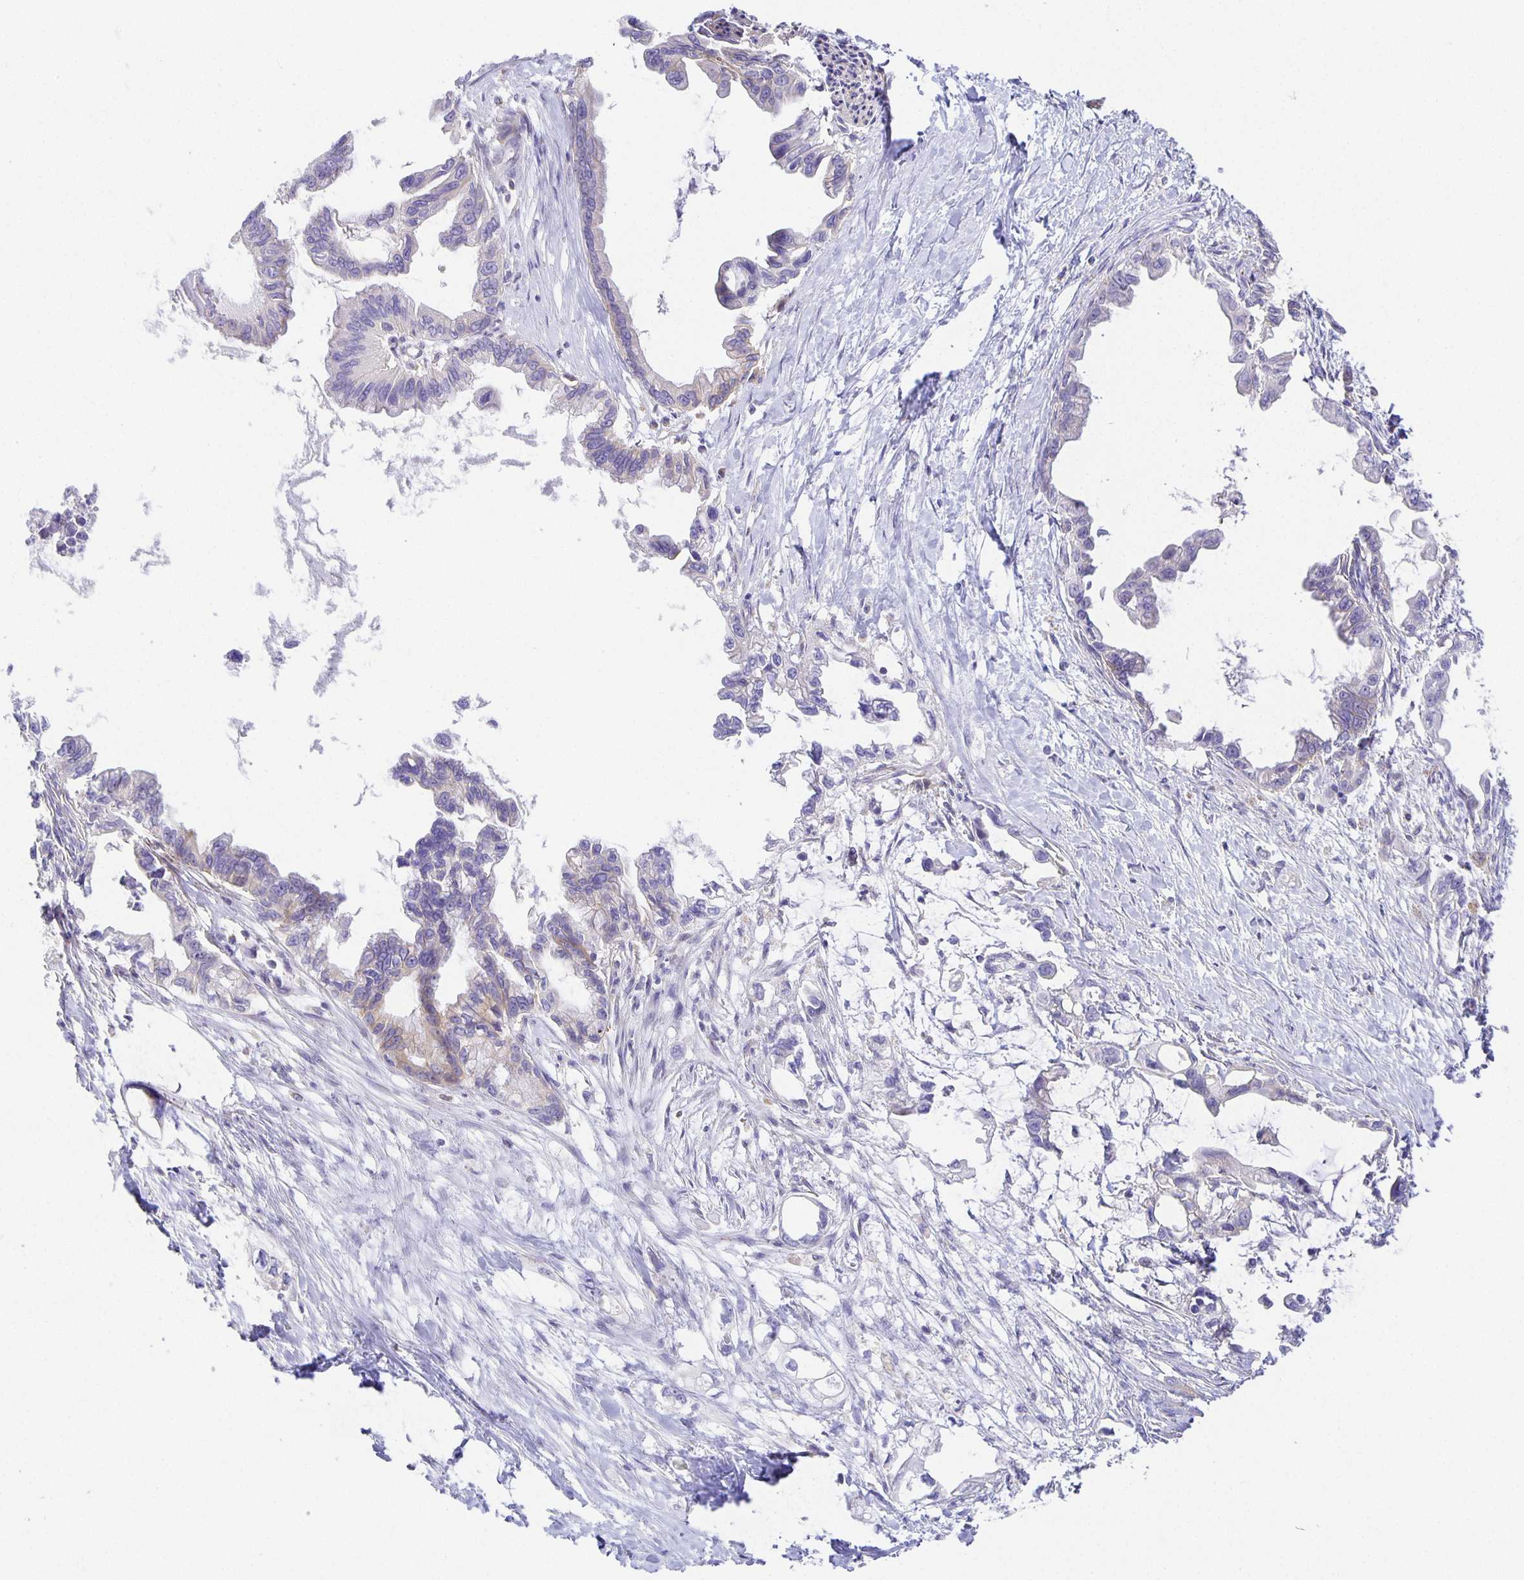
{"staining": {"intensity": "weak", "quantity": "<25%", "location": "cytoplasmic/membranous"}, "tissue": "pancreatic cancer", "cell_type": "Tumor cells", "image_type": "cancer", "snomed": [{"axis": "morphology", "description": "Adenocarcinoma, NOS"}, {"axis": "topography", "description": "Pancreas"}], "caption": "This is an immunohistochemistry histopathology image of pancreatic cancer (adenocarcinoma). There is no positivity in tumor cells.", "gene": "FLRT3", "patient": {"sex": "male", "age": 61}}